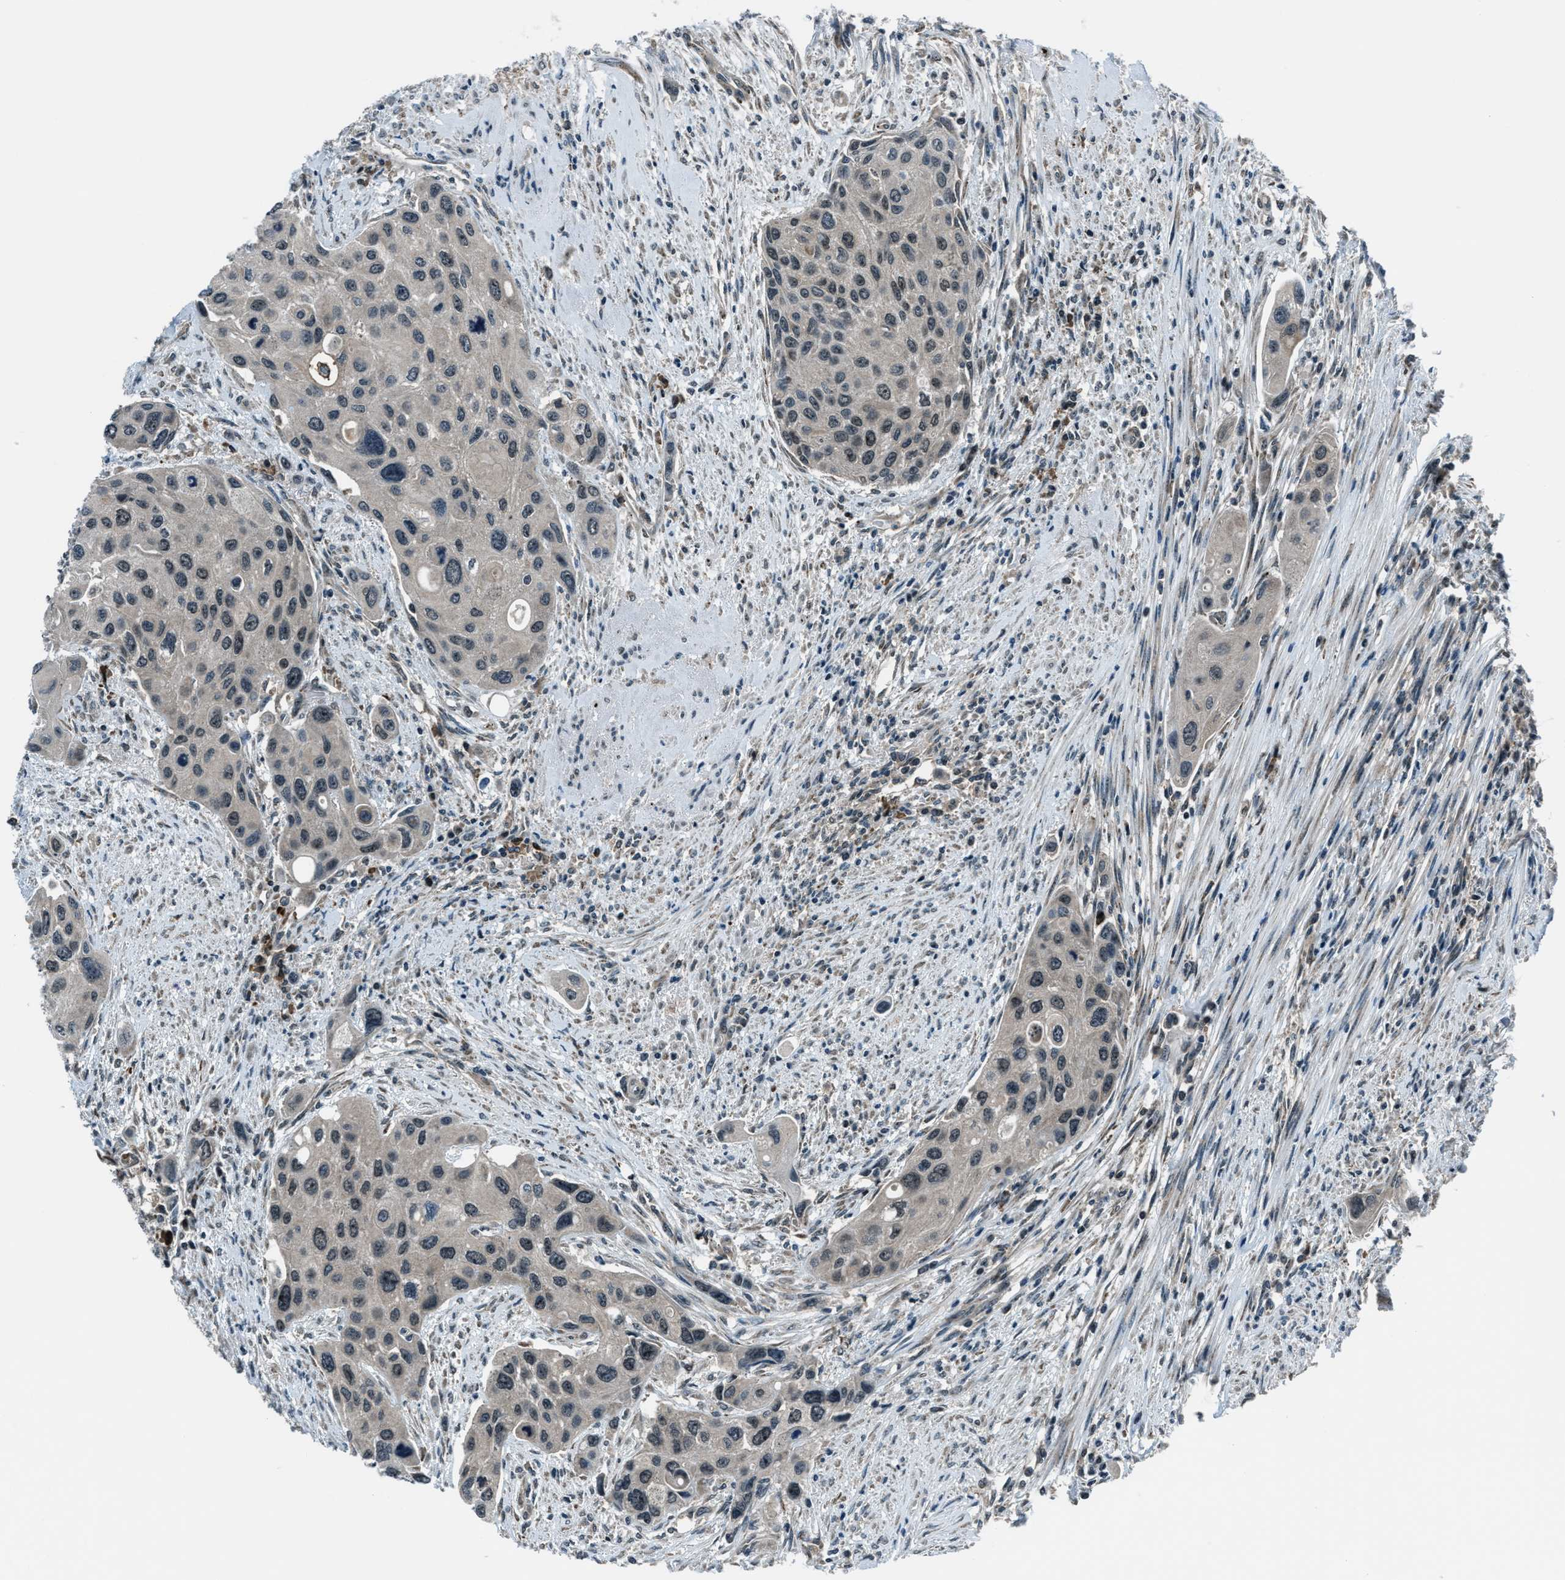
{"staining": {"intensity": "weak", "quantity": "25%-75%", "location": "nuclear"}, "tissue": "urothelial cancer", "cell_type": "Tumor cells", "image_type": "cancer", "snomed": [{"axis": "morphology", "description": "Urothelial carcinoma, High grade"}, {"axis": "topography", "description": "Urinary bladder"}], "caption": "Immunohistochemical staining of human urothelial carcinoma (high-grade) reveals low levels of weak nuclear expression in about 25%-75% of tumor cells. (DAB (3,3'-diaminobenzidine) IHC with brightfield microscopy, high magnification).", "gene": "ACTL9", "patient": {"sex": "female", "age": 56}}